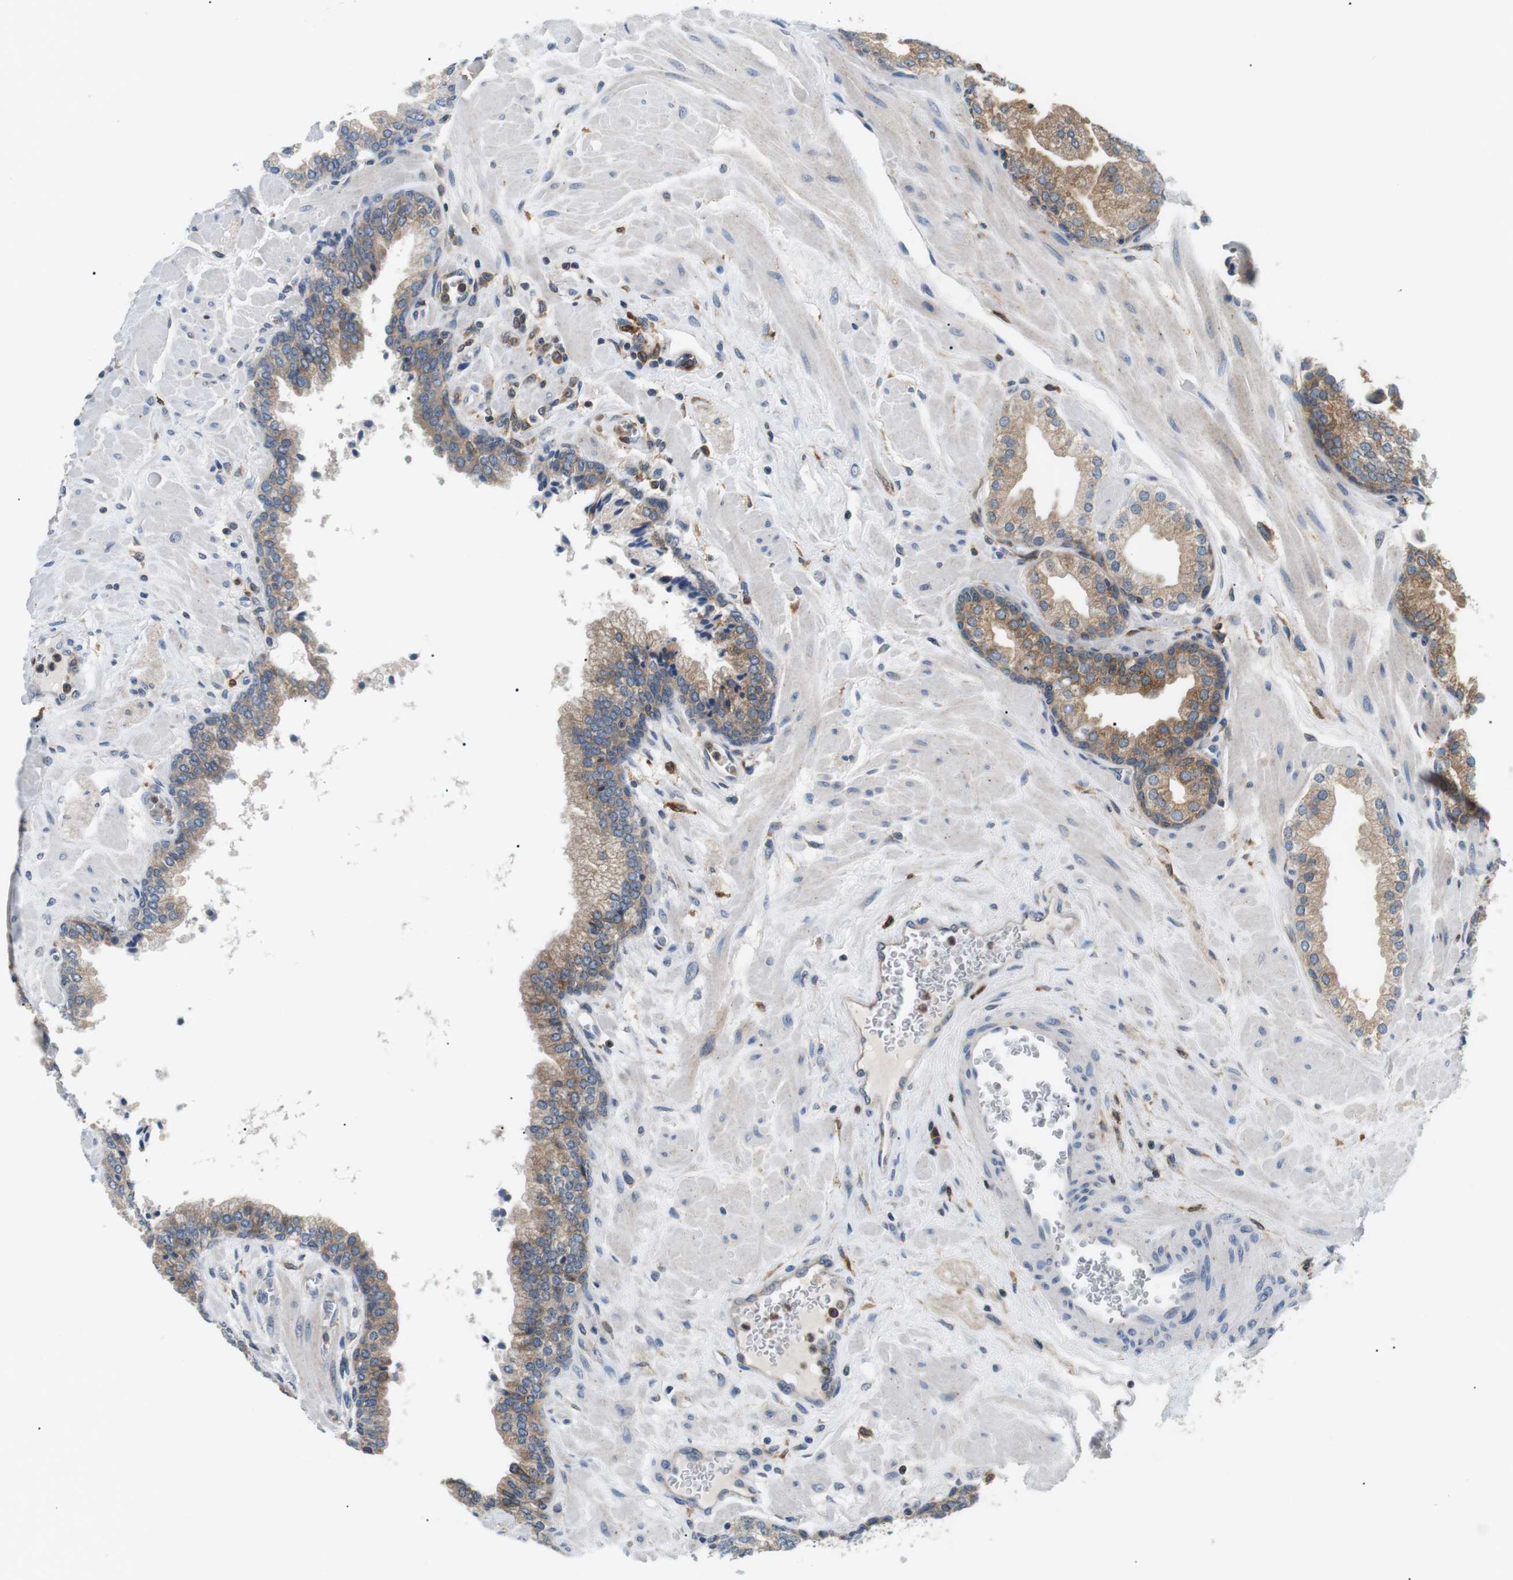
{"staining": {"intensity": "moderate", "quantity": ">75%", "location": "cytoplasmic/membranous"}, "tissue": "prostate", "cell_type": "Glandular cells", "image_type": "normal", "snomed": [{"axis": "morphology", "description": "Normal tissue, NOS"}, {"axis": "morphology", "description": "Urothelial carcinoma, Low grade"}, {"axis": "topography", "description": "Urinary bladder"}, {"axis": "topography", "description": "Prostate"}], "caption": "Human prostate stained with a brown dye reveals moderate cytoplasmic/membranous positive staining in approximately >75% of glandular cells.", "gene": "RAB9A", "patient": {"sex": "male", "age": 60}}